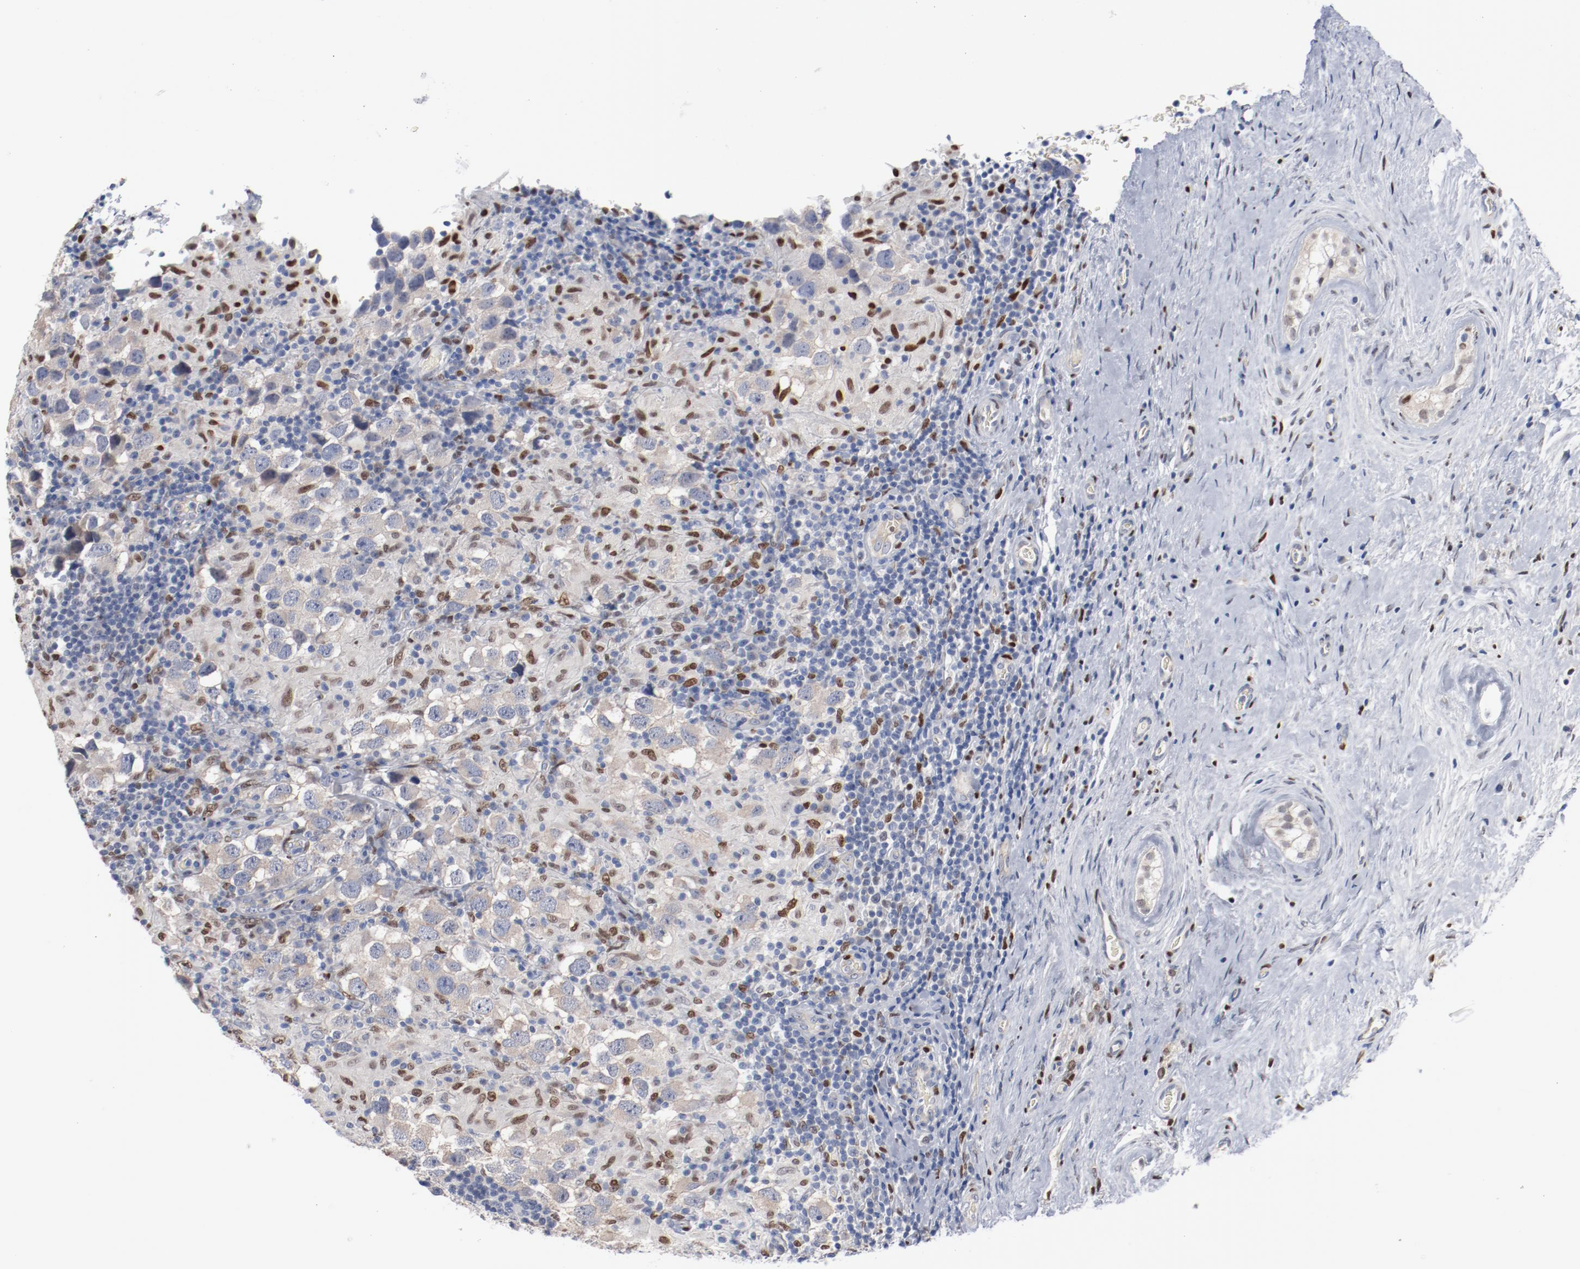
{"staining": {"intensity": "negative", "quantity": "none", "location": "none"}, "tissue": "testis cancer", "cell_type": "Tumor cells", "image_type": "cancer", "snomed": [{"axis": "morphology", "description": "Carcinoma, Embryonal, NOS"}, {"axis": "topography", "description": "Testis"}], "caption": "An image of human embryonal carcinoma (testis) is negative for staining in tumor cells.", "gene": "ZEB2", "patient": {"sex": "male", "age": 21}}